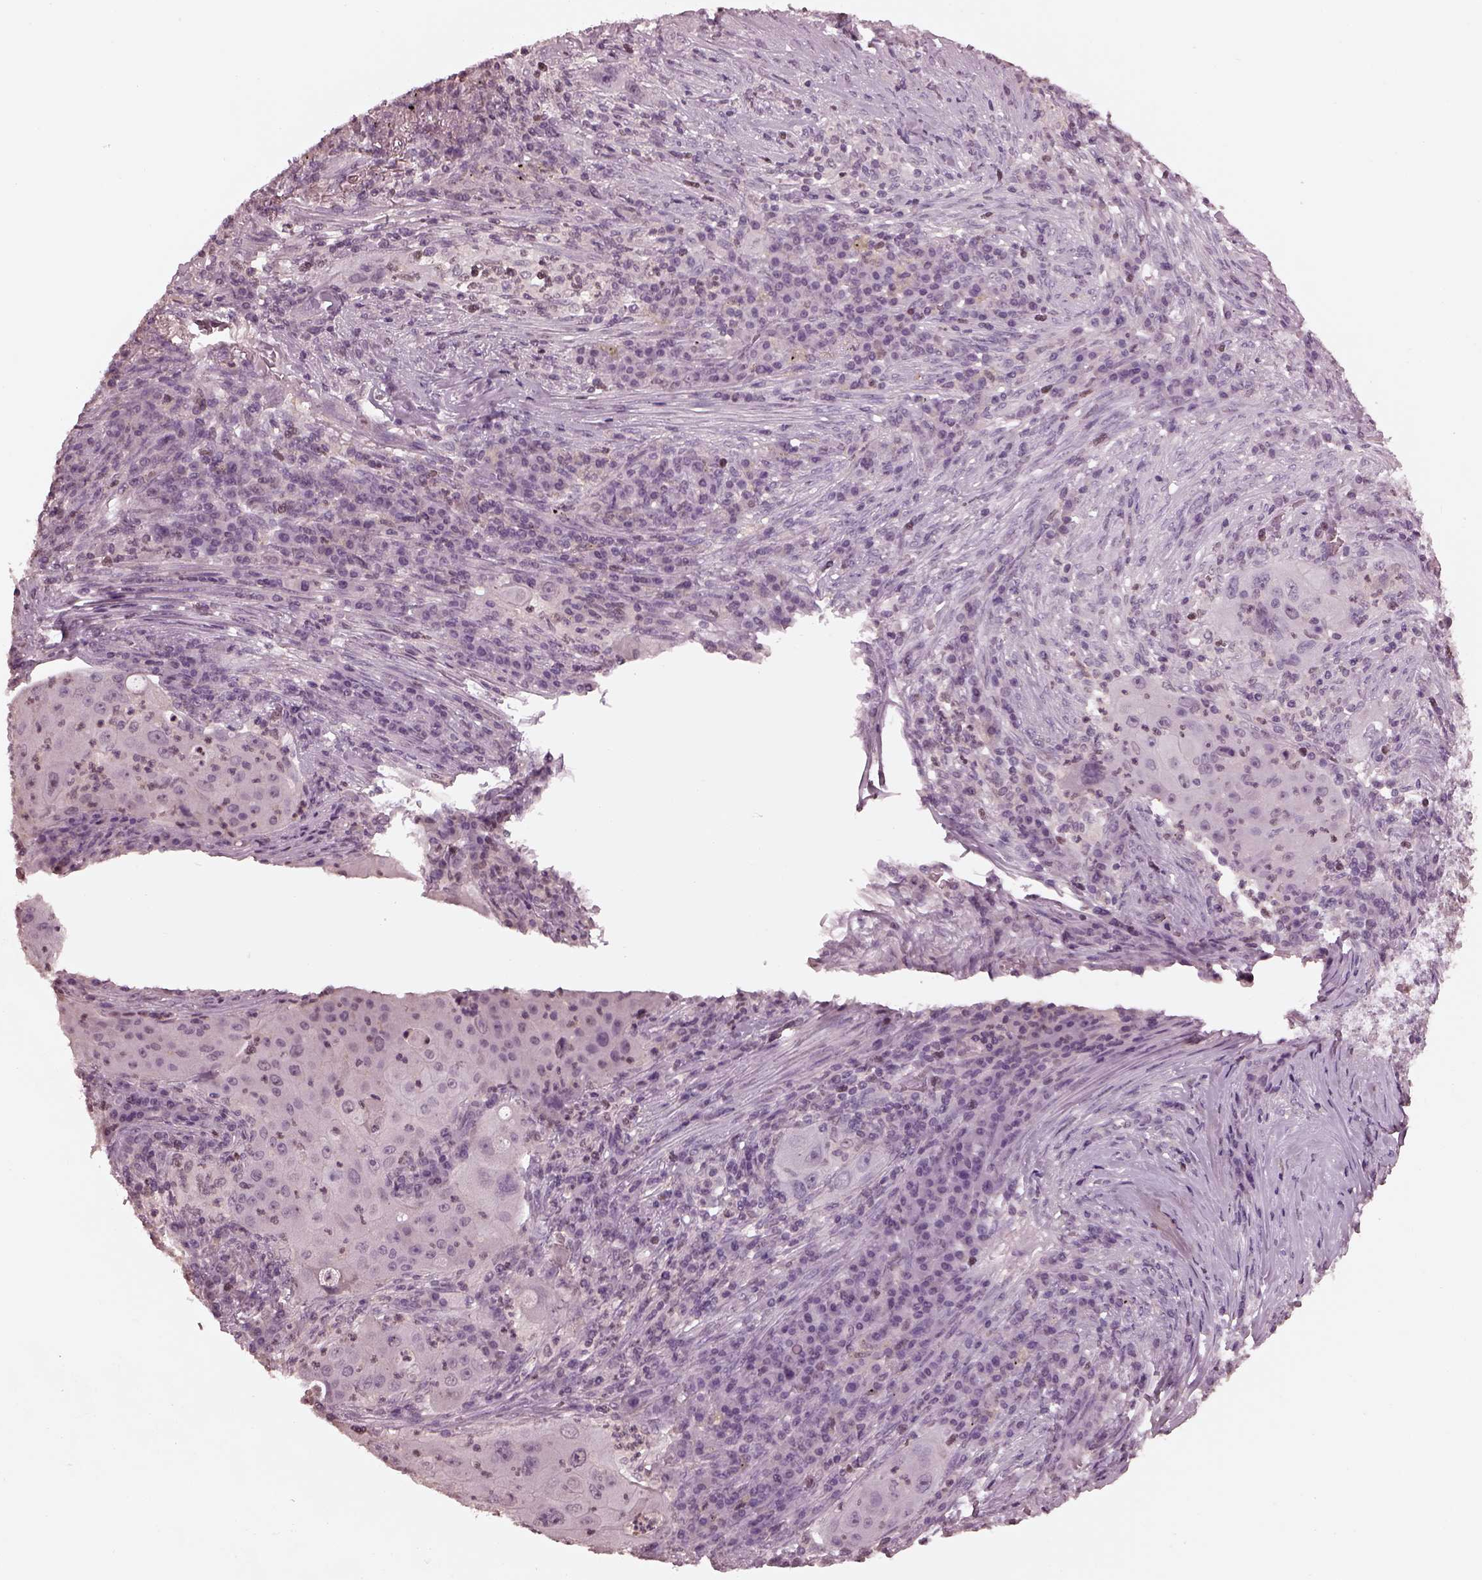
{"staining": {"intensity": "negative", "quantity": "none", "location": "none"}, "tissue": "lung cancer", "cell_type": "Tumor cells", "image_type": "cancer", "snomed": [{"axis": "morphology", "description": "Squamous cell carcinoma, NOS"}, {"axis": "topography", "description": "Lung"}], "caption": "There is no significant expression in tumor cells of lung squamous cell carcinoma.", "gene": "TSKS", "patient": {"sex": "female", "age": 59}}